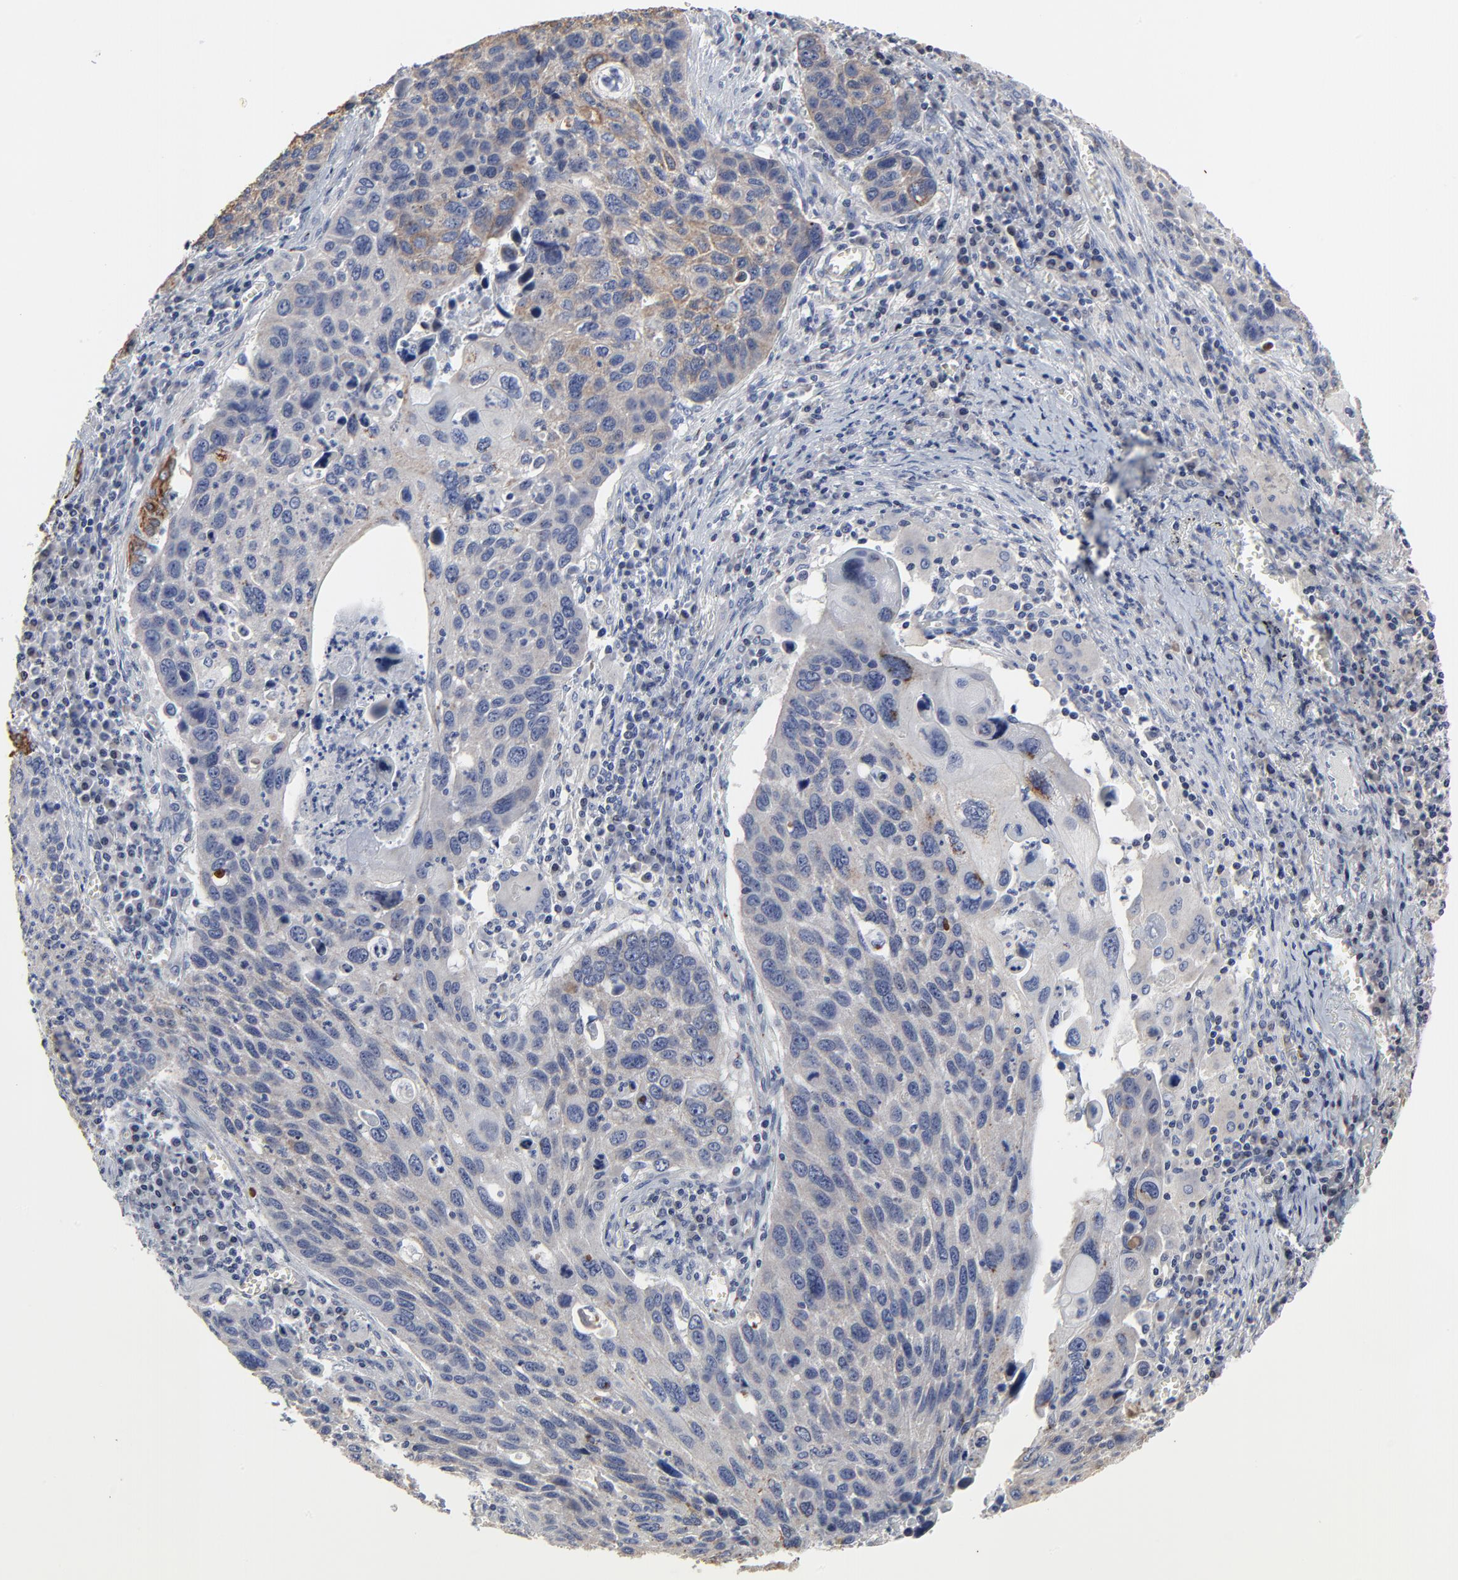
{"staining": {"intensity": "negative", "quantity": "none", "location": "none"}, "tissue": "lung cancer", "cell_type": "Tumor cells", "image_type": "cancer", "snomed": [{"axis": "morphology", "description": "Squamous cell carcinoma, NOS"}, {"axis": "topography", "description": "Lung"}], "caption": "A high-resolution image shows immunohistochemistry staining of lung squamous cell carcinoma, which exhibits no significant expression in tumor cells.", "gene": "LNX1", "patient": {"sex": "male", "age": 68}}